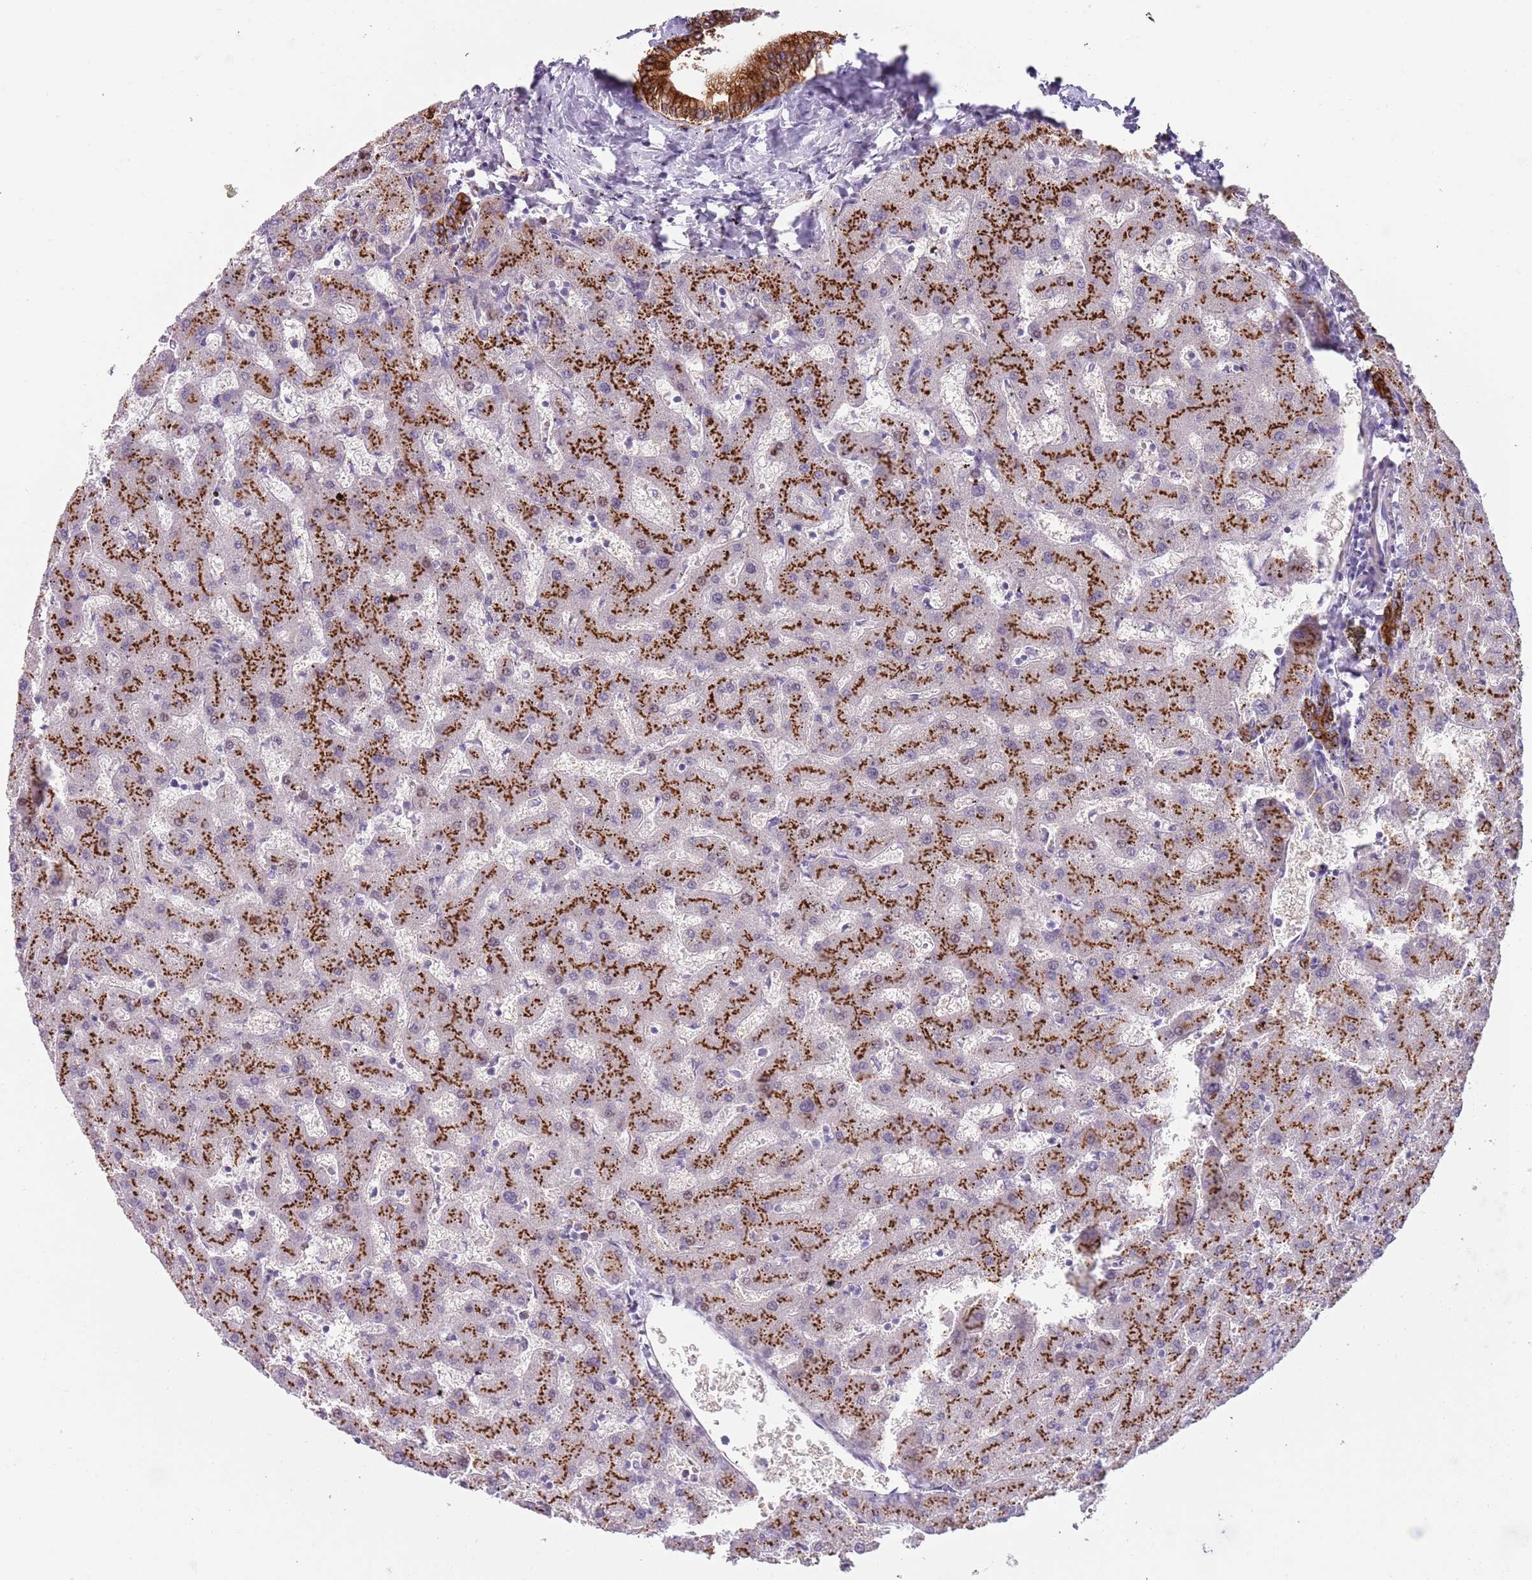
{"staining": {"intensity": "strong", "quantity": ">75%", "location": "cytoplasmic/membranous"}, "tissue": "liver", "cell_type": "Cholangiocytes", "image_type": "normal", "snomed": [{"axis": "morphology", "description": "Normal tissue, NOS"}, {"axis": "topography", "description": "Liver"}], "caption": "High-power microscopy captured an immunohistochemistry image of normal liver, revealing strong cytoplasmic/membranous staining in about >75% of cholangiocytes.", "gene": "C2CD3", "patient": {"sex": "female", "age": 63}}